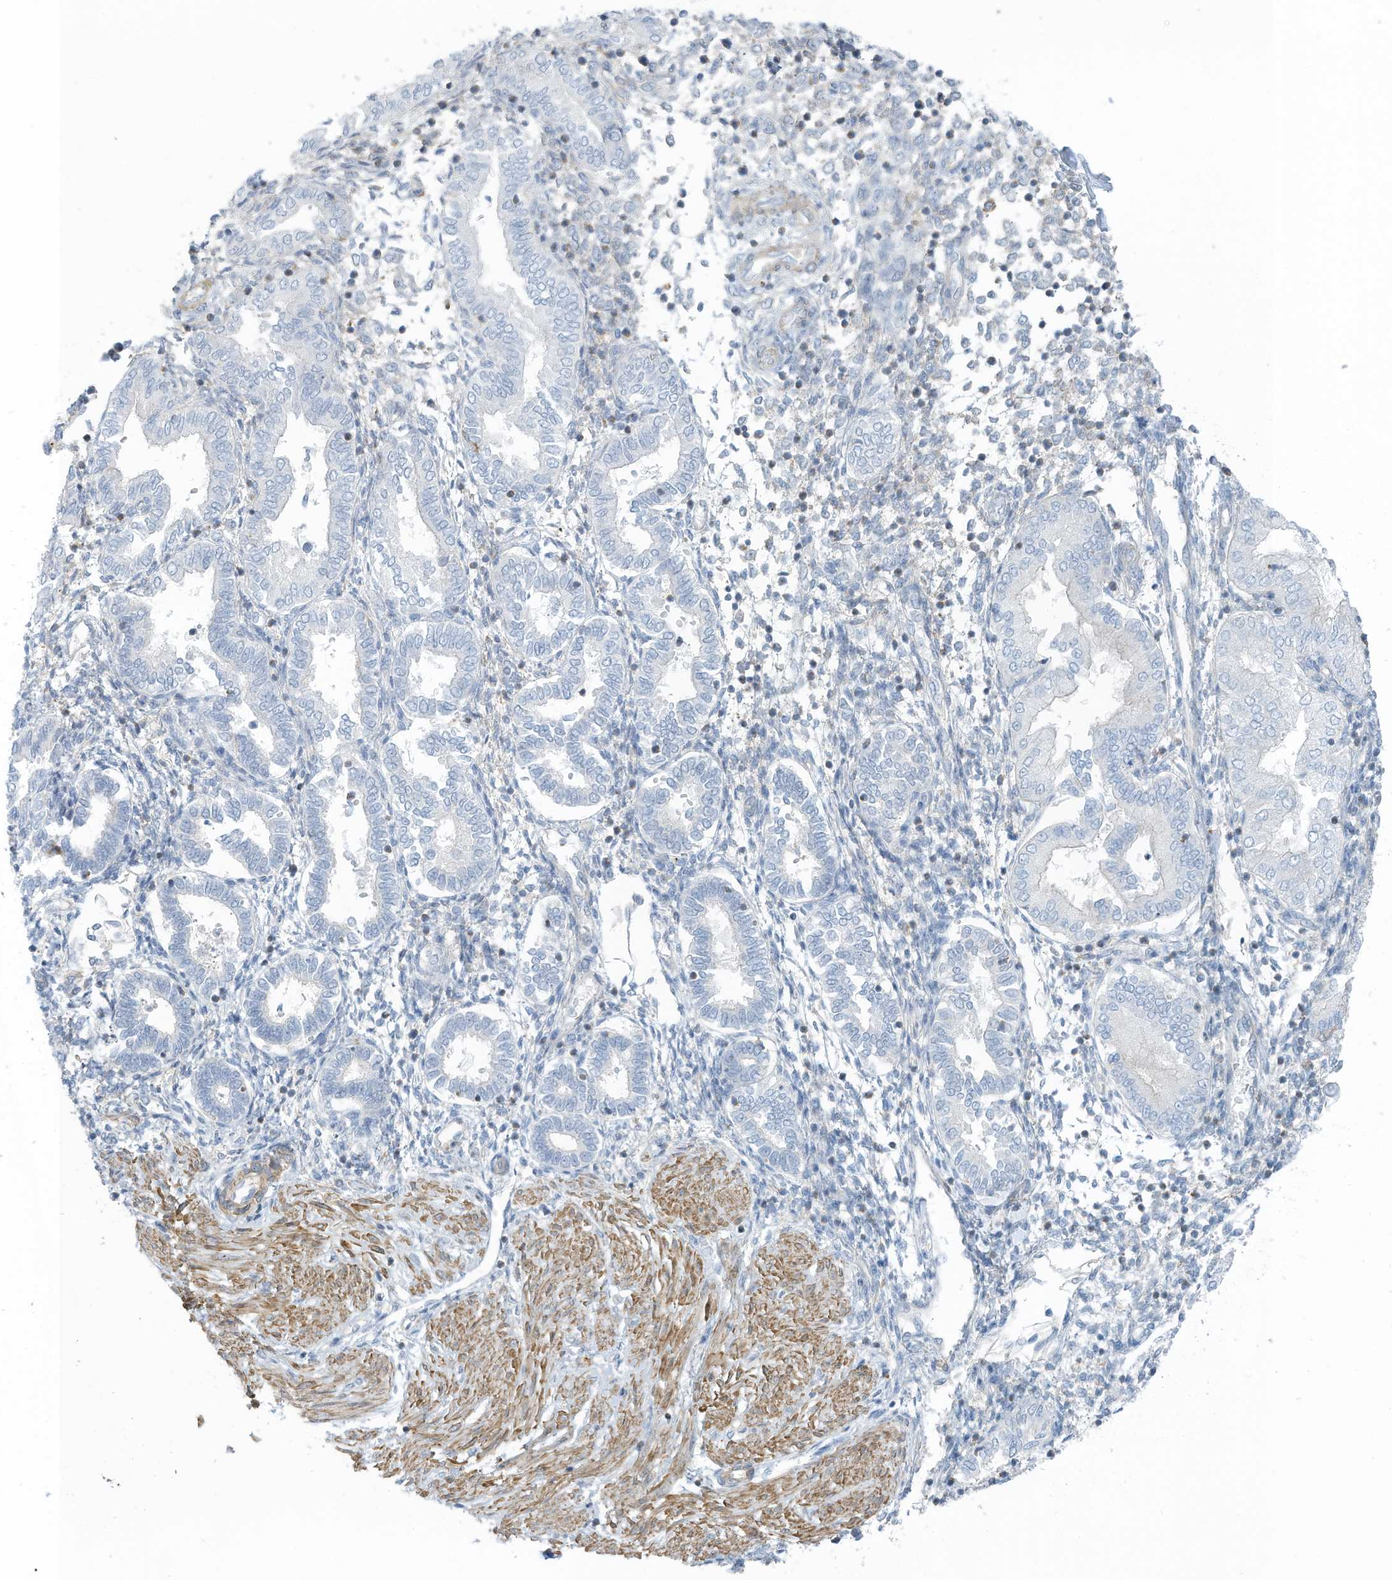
{"staining": {"intensity": "negative", "quantity": "none", "location": "none"}, "tissue": "endometrium", "cell_type": "Cells in endometrial stroma", "image_type": "normal", "snomed": [{"axis": "morphology", "description": "Normal tissue, NOS"}, {"axis": "topography", "description": "Endometrium"}], "caption": "Endometrium stained for a protein using IHC displays no expression cells in endometrial stroma.", "gene": "ZNF846", "patient": {"sex": "female", "age": 53}}